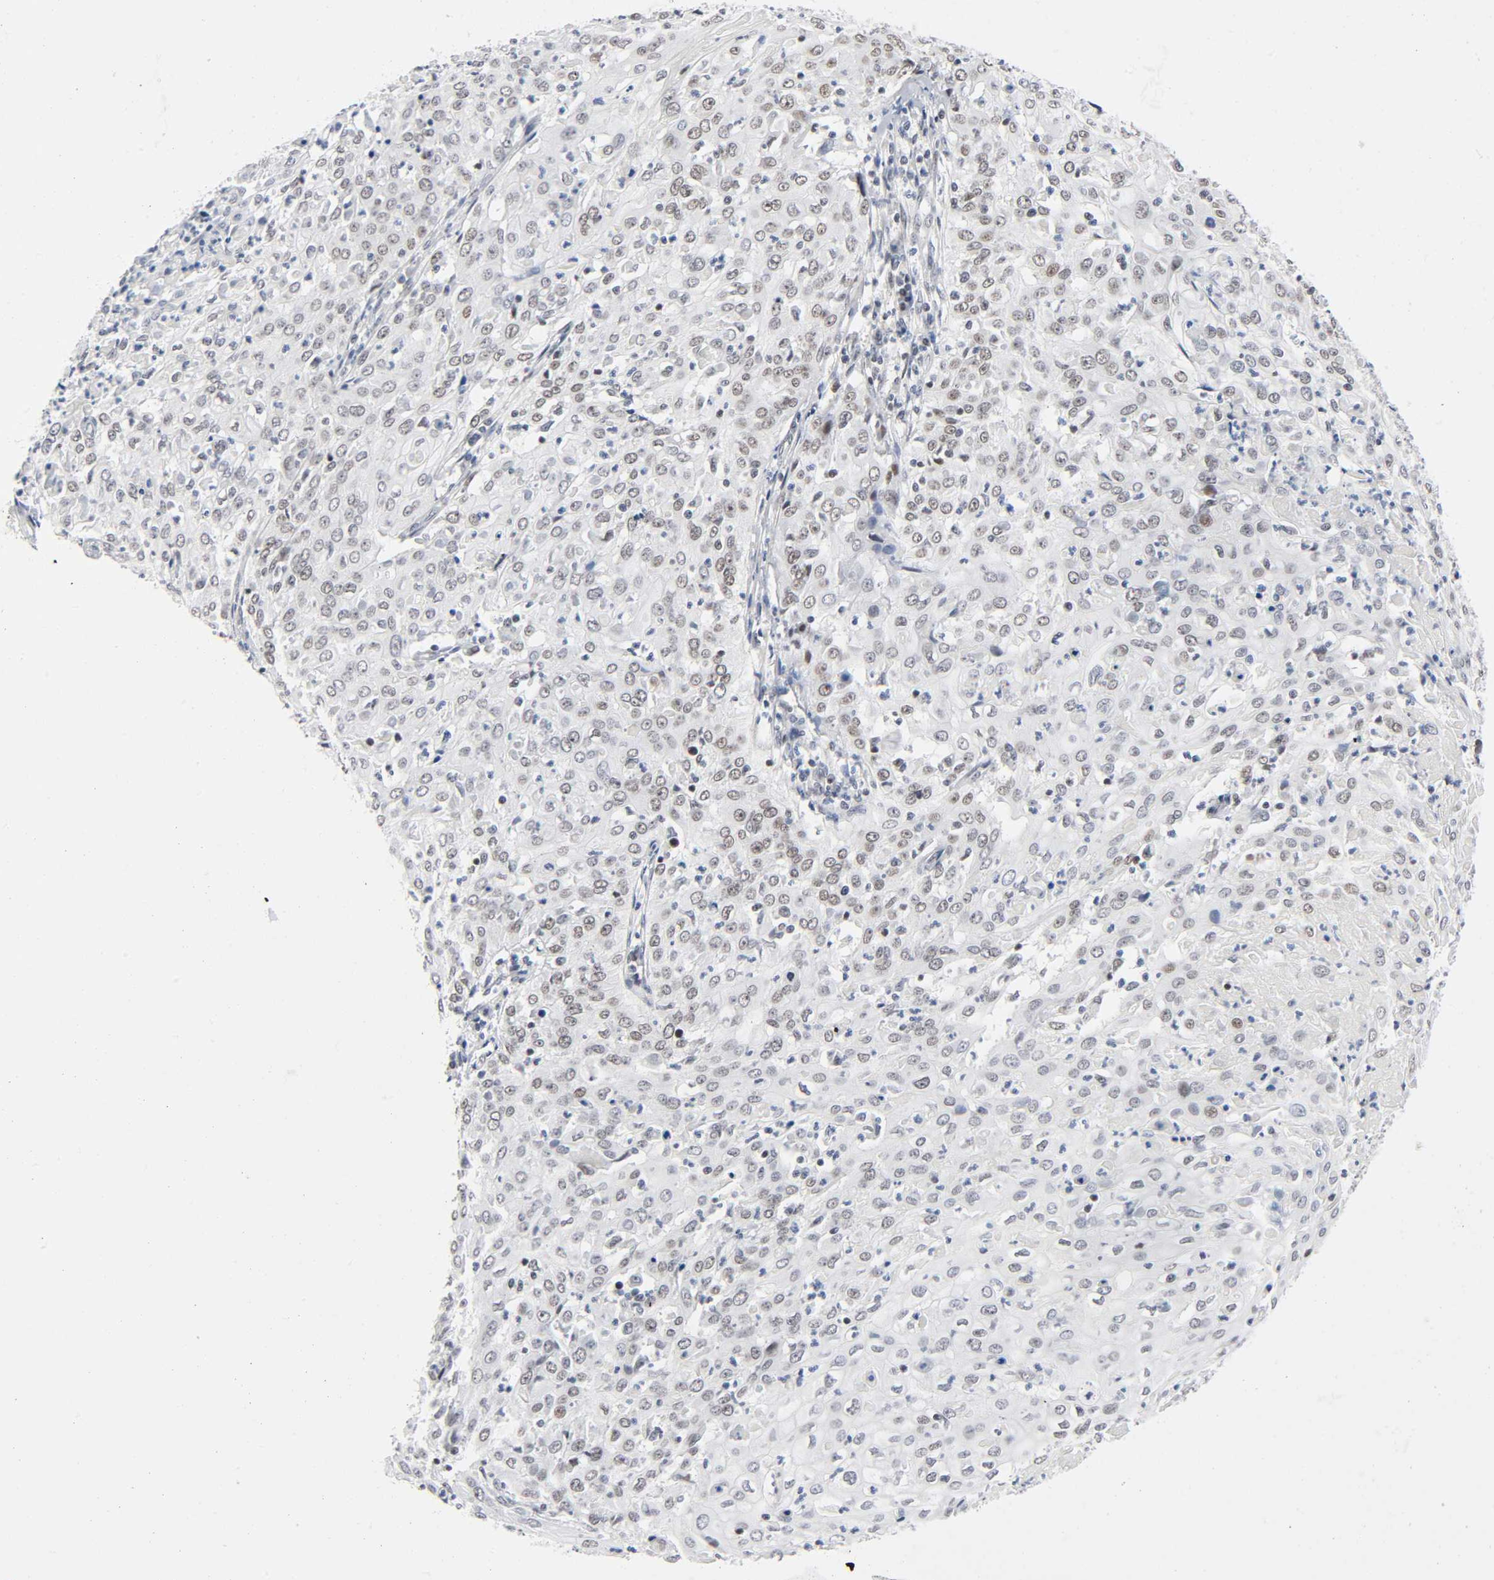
{"staining": {"intensity": "weak", "quantity": "25%-75%", "location": "nuclear"}, "tissue": "cervical cancer", "cell_type": "Tumor cells", "image_type": "cancer", "snomed": [{"axis": "morphology", "description": "Squamous cell carcinoma, NOS"}, {"axis": "topography", "description": "Cervix"}], "caption": "IHC of squamous cell carcinoma (cervical) exhibits low levels of weak nuclear positivity in approximately 25%-75% of tumor cells.", "gene": "DIDO1", "patient": {"sex": "female", "age": 39}}